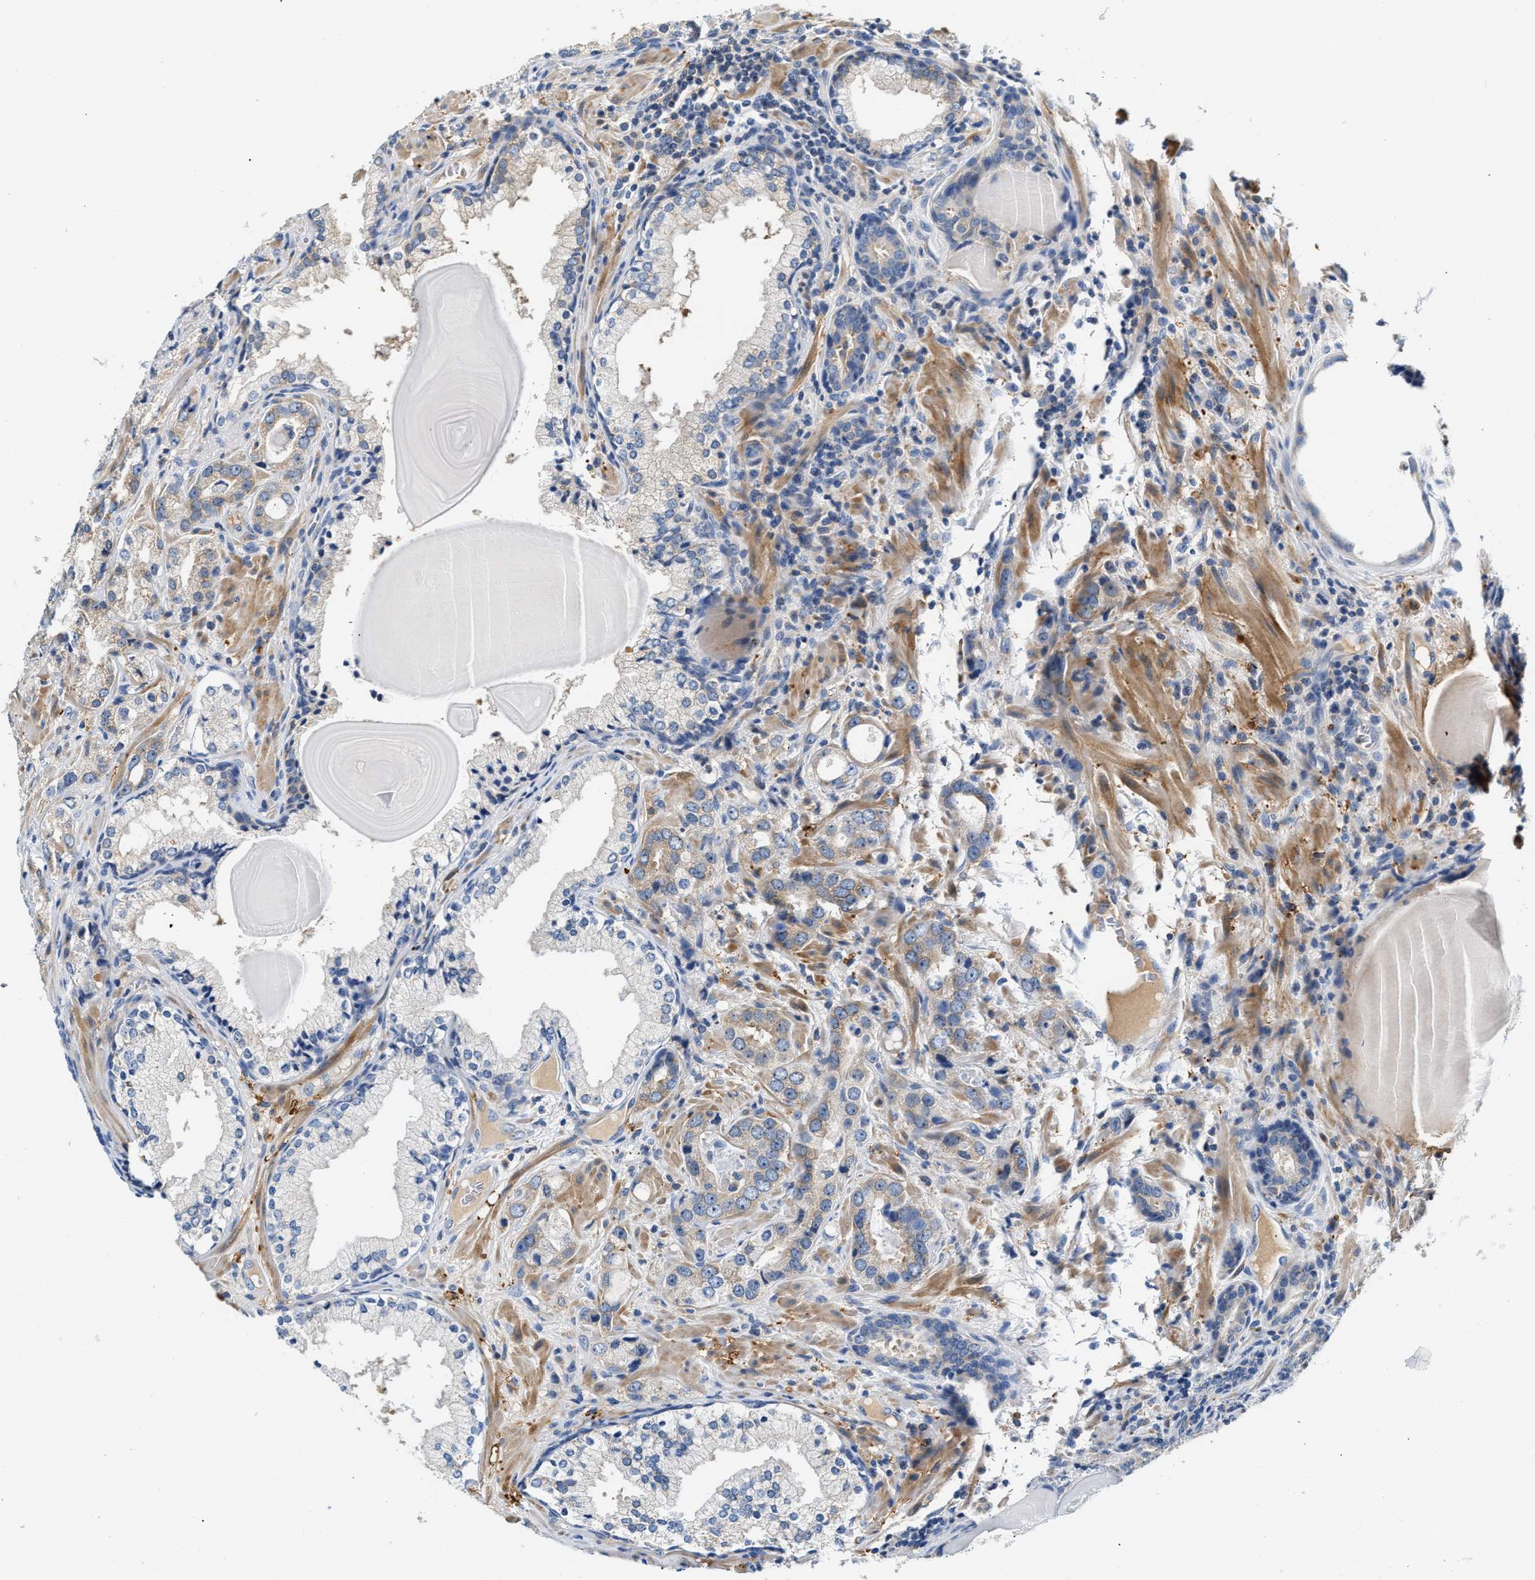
{"staining": {"intensity": "moderate", "quantity": "25%-75%", "location": "cytoplasmic/membranous"}, "tissue": "prostate cancer", "cell_type": "Tumor cells", "image_type": "cancer", "snomed": [{"axis": "morphology", "description": "Adenocarcinoma, High grade"}, {"axis": "topography", "description": "Prostate"}], "caption": "A high-resolution image shows immunohistochemistry (IHC) staining of prostate adenocarcinoma (high-grade), which shows moderate cytoplasmic/membranous expression in about 25%-75% of tumor cells.", "gene": "TUT7", "patient": {"sex": "male", "age": 63}}